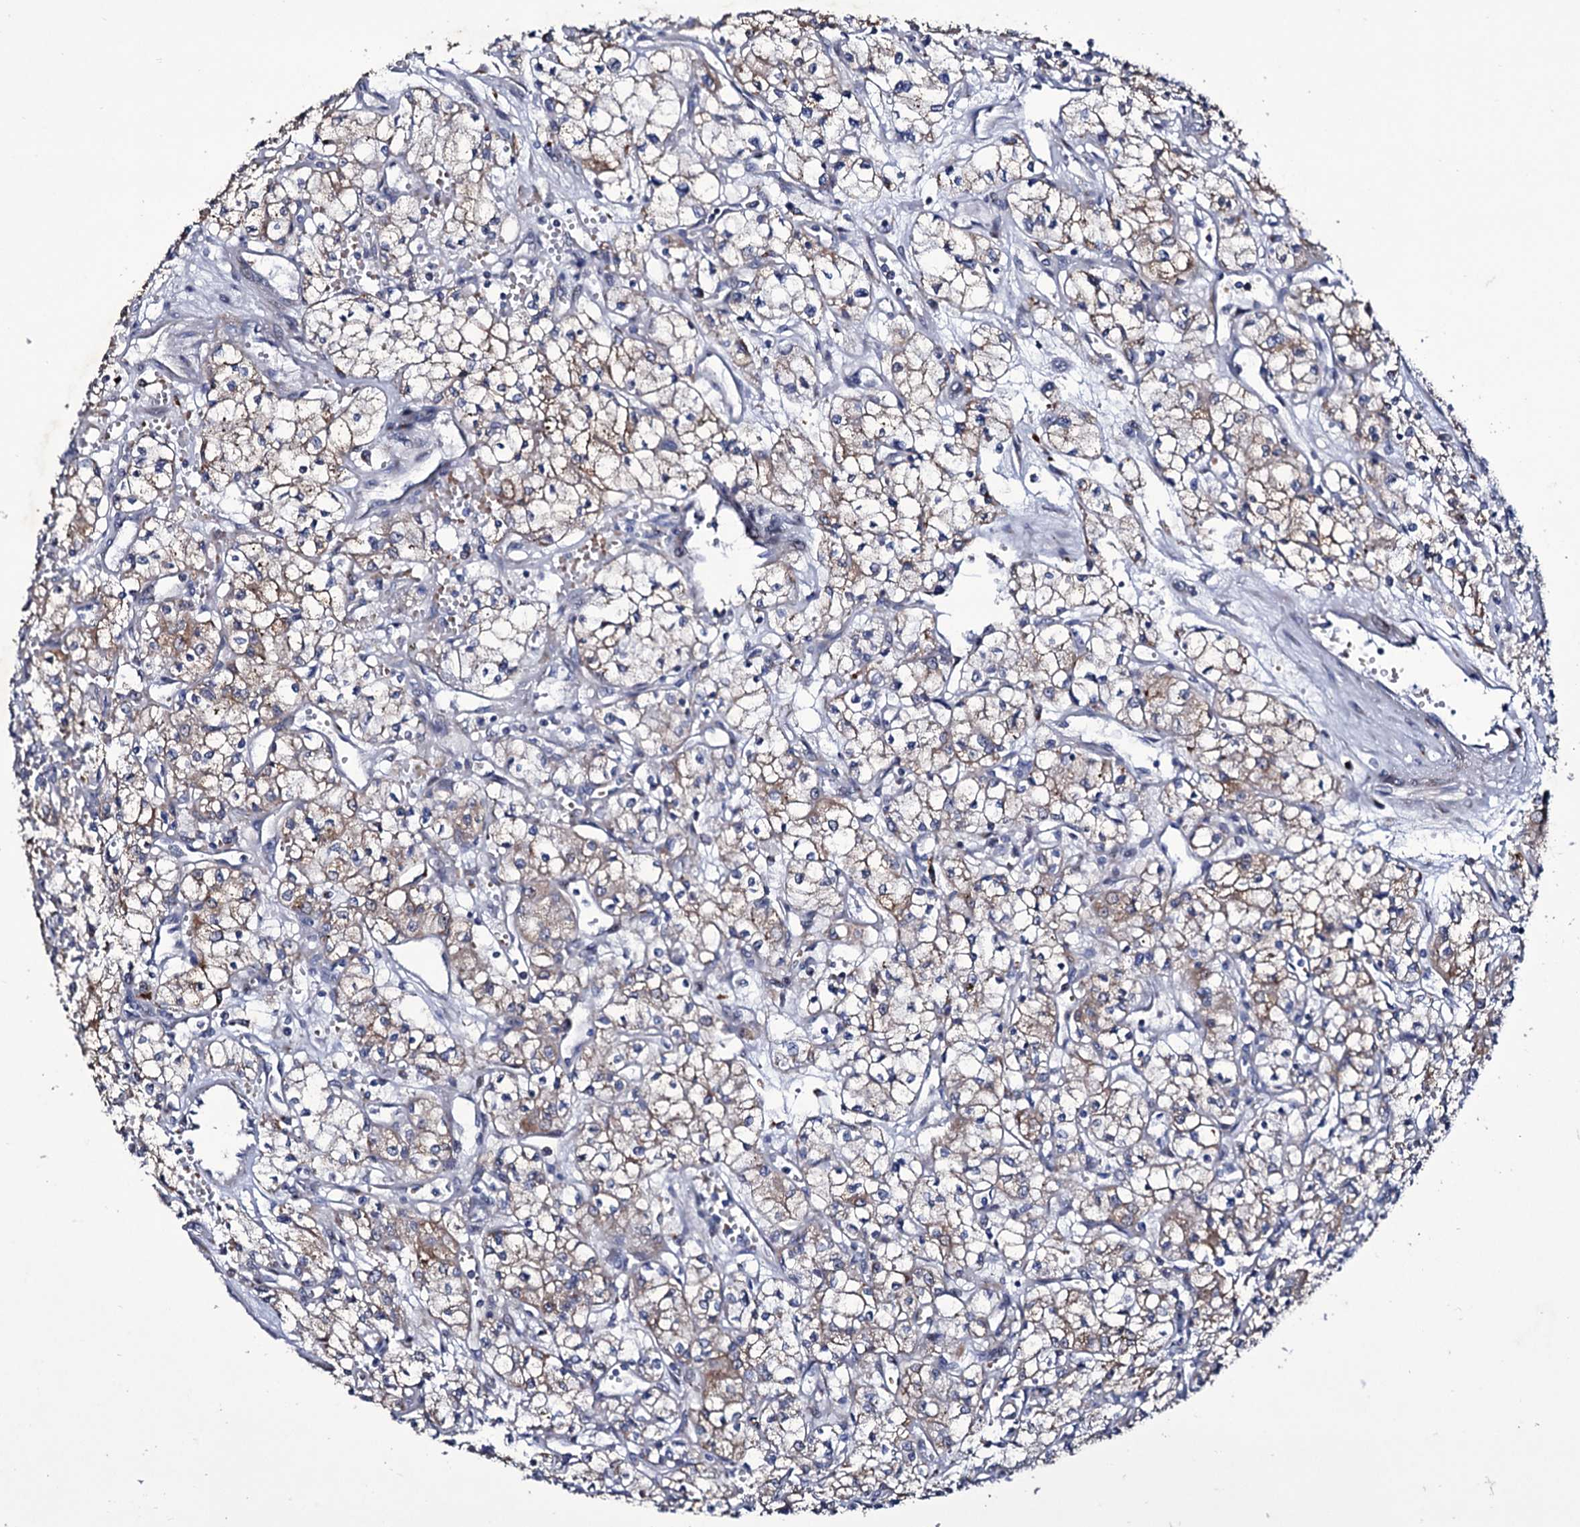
{"staining": {"intensity": "weak", "quantity": "25%-75%", "location": "cytoplasmic/membranous"}, "tissue": "renal cancer", "cell_type": "Tumor cells", "image_type": "cancer", "snomed": [{"axis": "morphology", "description": "Adenocarcinoma, NOS"}, {"axis": "topography", "description": "Kidney"}], "caption": "IHC of human adenocarcinoma (renal) shows low levels of weak cytoplasmic/membranous expression in approximately 25%-75% of tumor cells.", "gene": "TUBGCP5", "patient": {"sex": "male", "age": 59}}